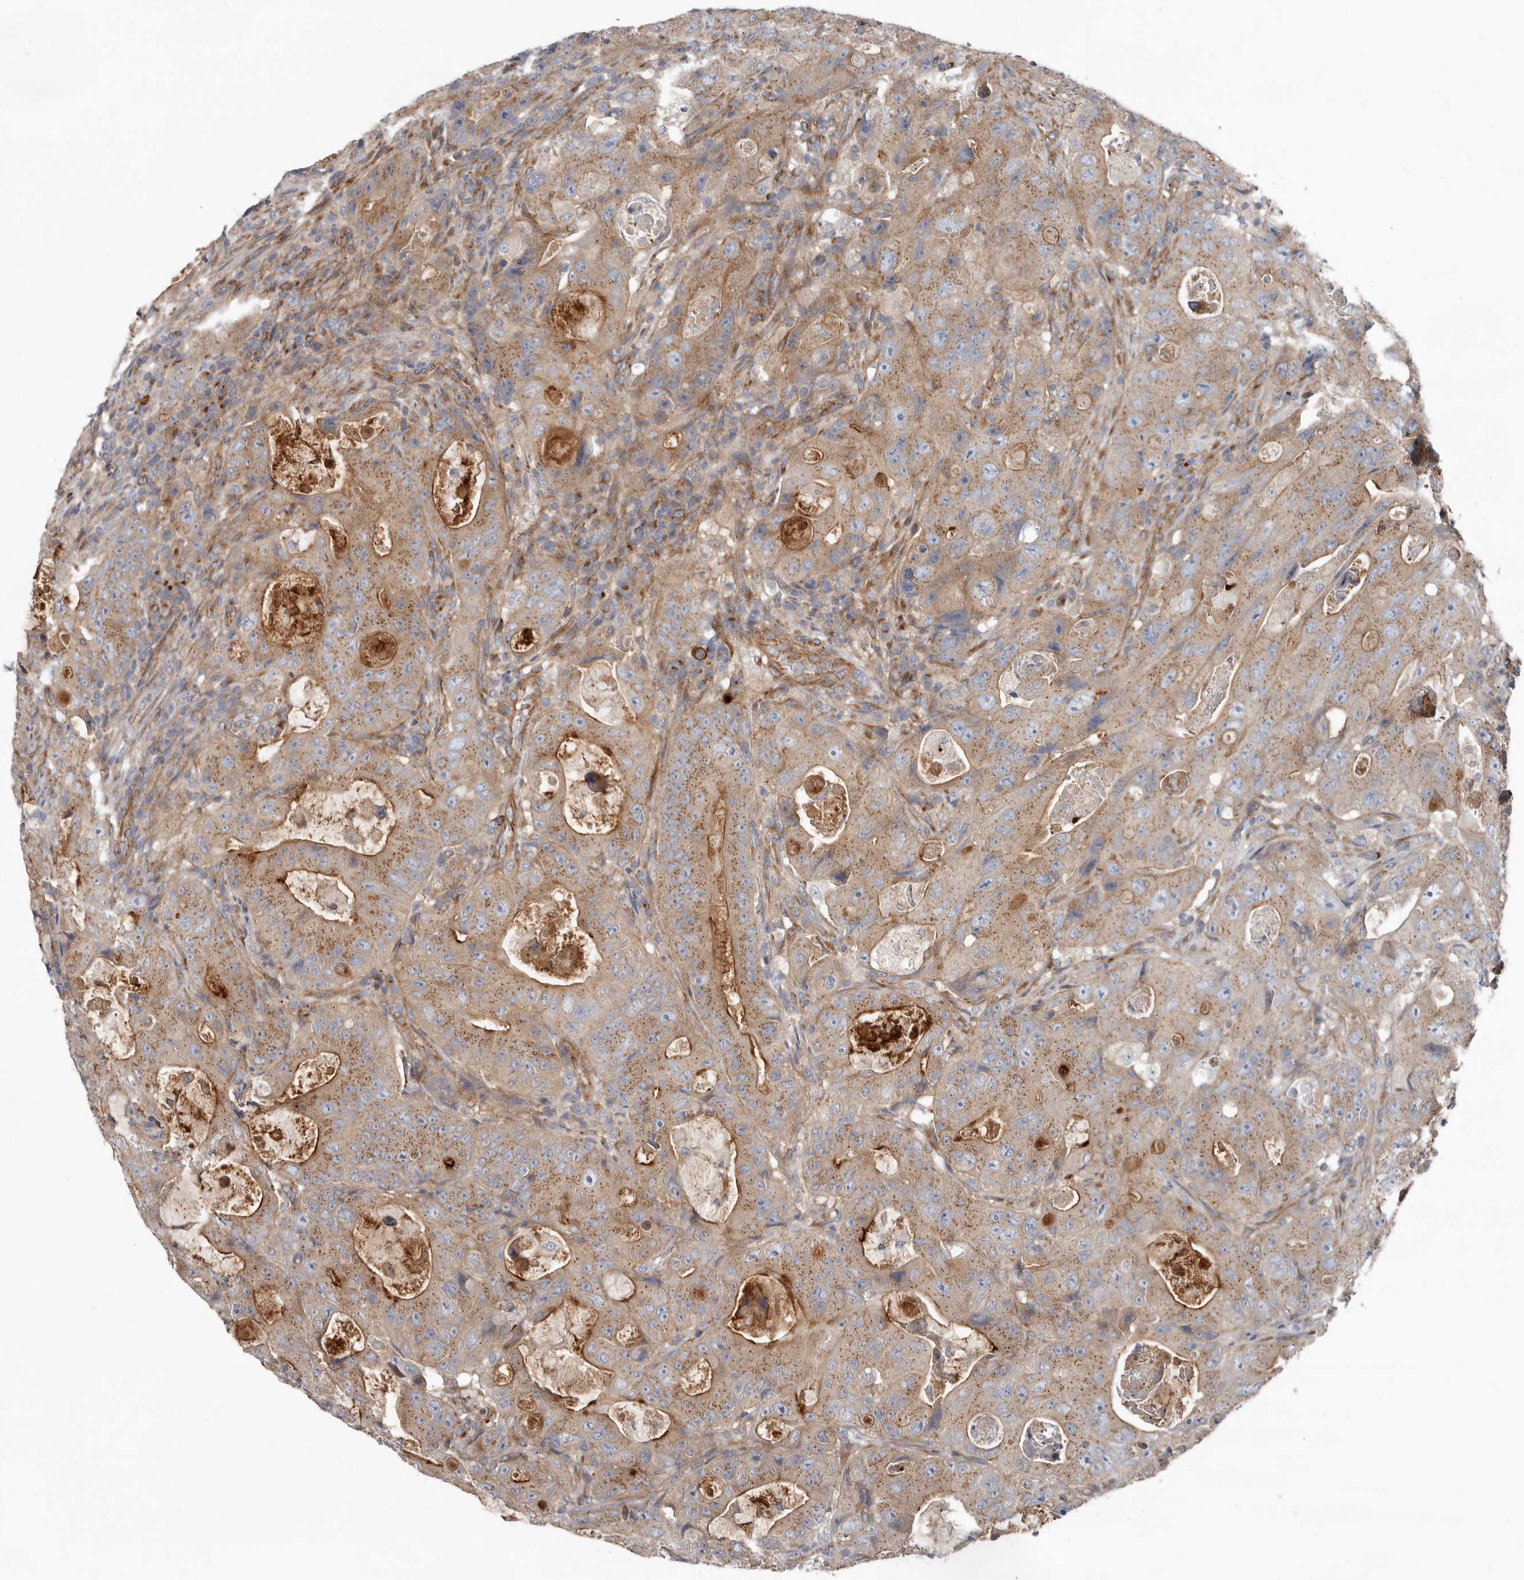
{"staining": {"intensity": "moderate", "quantity": ">75%", "location": "cytoplasmic/membranous"}, "tissue": "colorectal cancer", "cell_type": "Tumor cells", "image_type": "cancer", "snomed": [{"axis": "morphology", "description": "Adenocarcinoma, NOS"}, {"axis": "topography", "description": "Colon"}], "caption": "IHC of colorectal adenocarcinoma reveals medium levels of moderate cytoplasmic/membranous positivity in about >75% of tumor cells.", "gene": "LUZP1", "patient": {"sex": "female", "age": 46}}